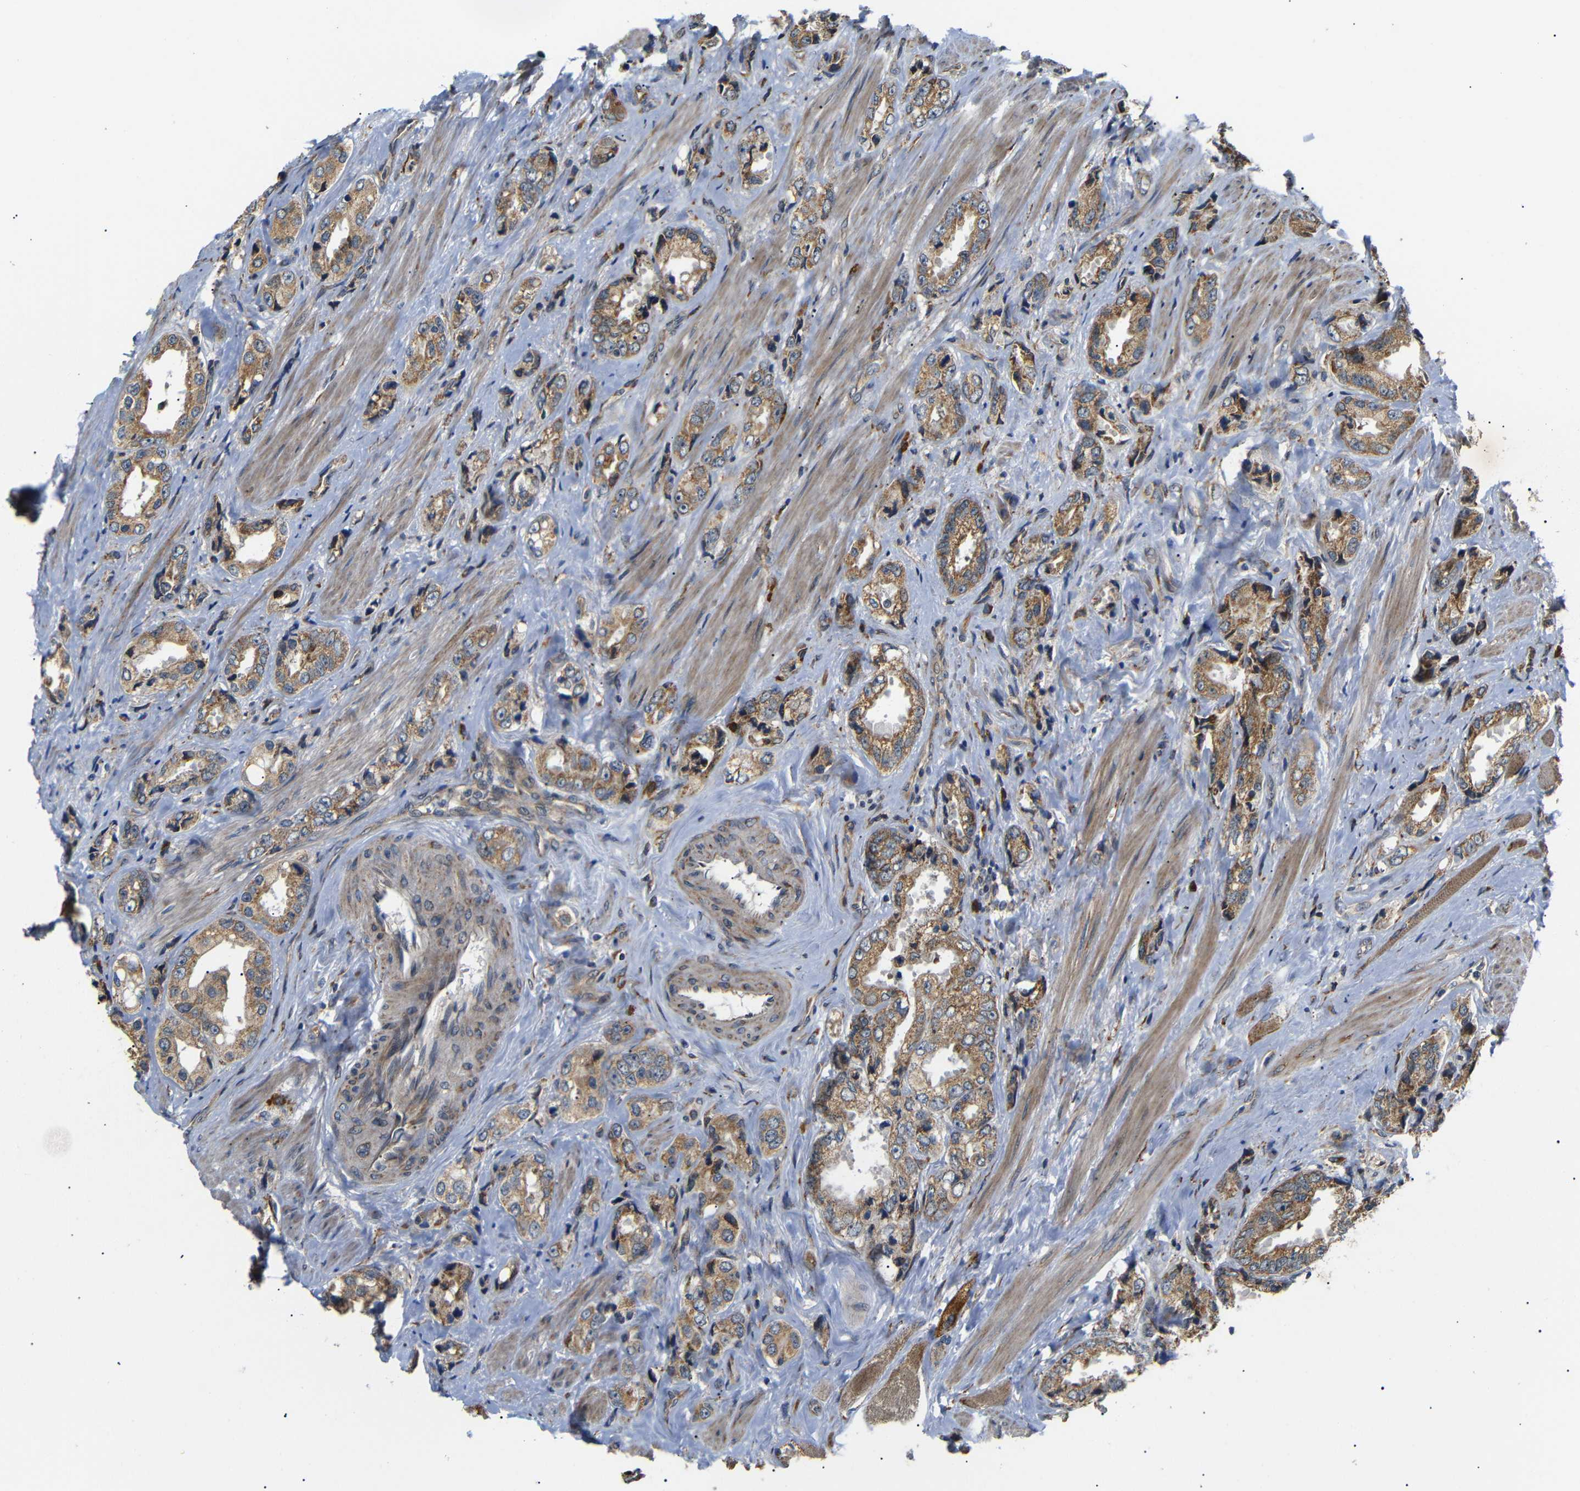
{"staining": {"intensity": "moderate", "quantity": ">75%", "location": "cytoplasmic/membranous"}, "tissue": "prostate cancer", "cell_type": "Tumor cells", "image_type": "cancer", "snomed": [{"axis": "morphology", "description": "Adenocarcinoma, High grade"}, {"axis": "topography", "description": "Prostate"}], "caption": "A micrograph of high-grade adenocarcinoma (prostate) stained for a protein reveals moderate cytoplasmic/membranous brown staining in tumor cells.", "gene": "KANK4", "patient": {"sex": "male", "age": 61}}